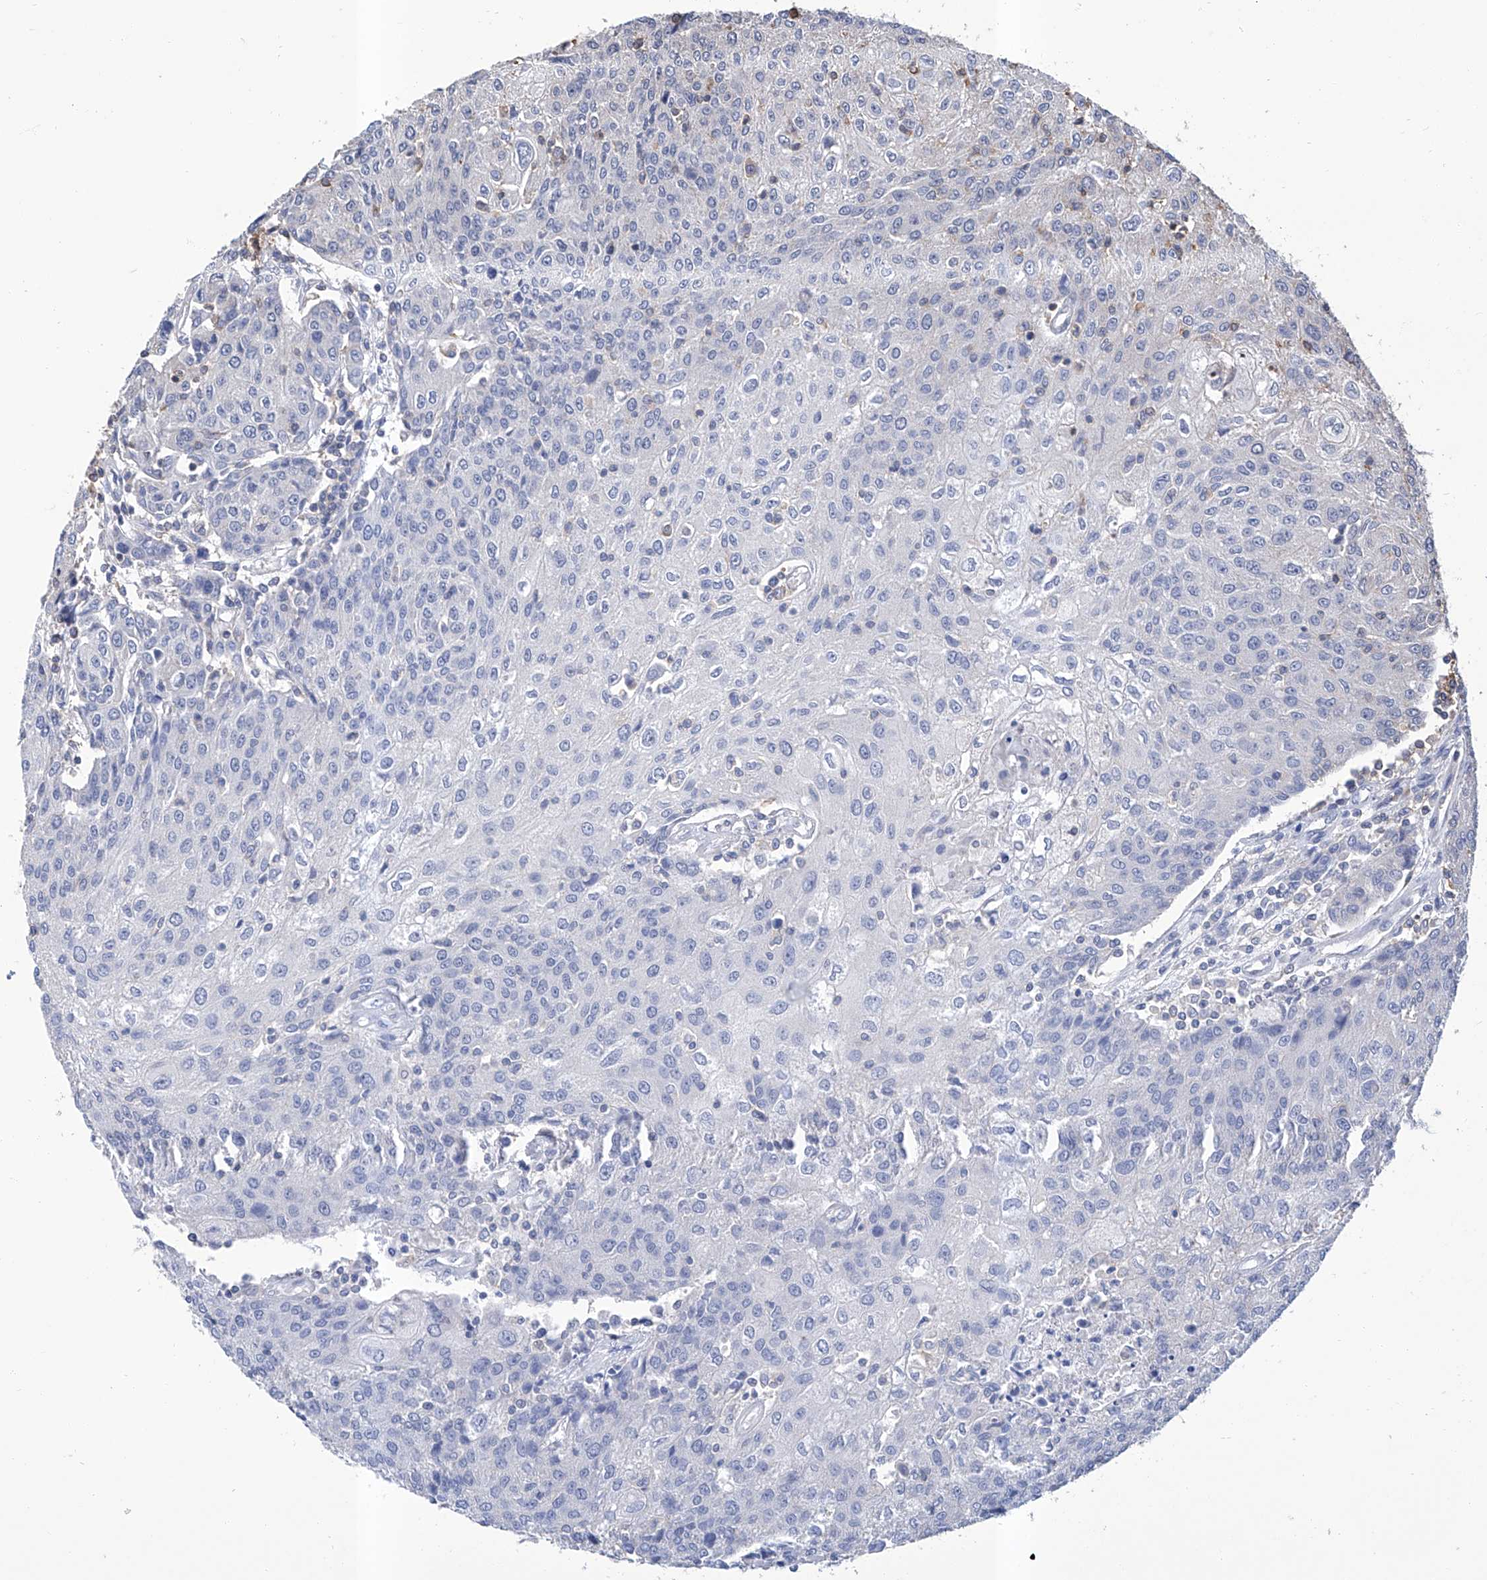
{"staining": {"intensity": "negative", "quantity": "none", "location": "none"}, "tissue": "urothelial cancer", "cell_type": "Tumor cells", "image_type": "cancer", "snomed": [{"axis": "morphology", "description": "Urothelial carcinoma, High grade"}, {"axis": "topography", "description": "Urinary bladder"}], "caption": "The micrograph exhibits no staining of tumor cells in urothelial cancer. Nuclei are stained in blue.", "gene": "GPT", "patient": {"sex": "female", "age": 85}}